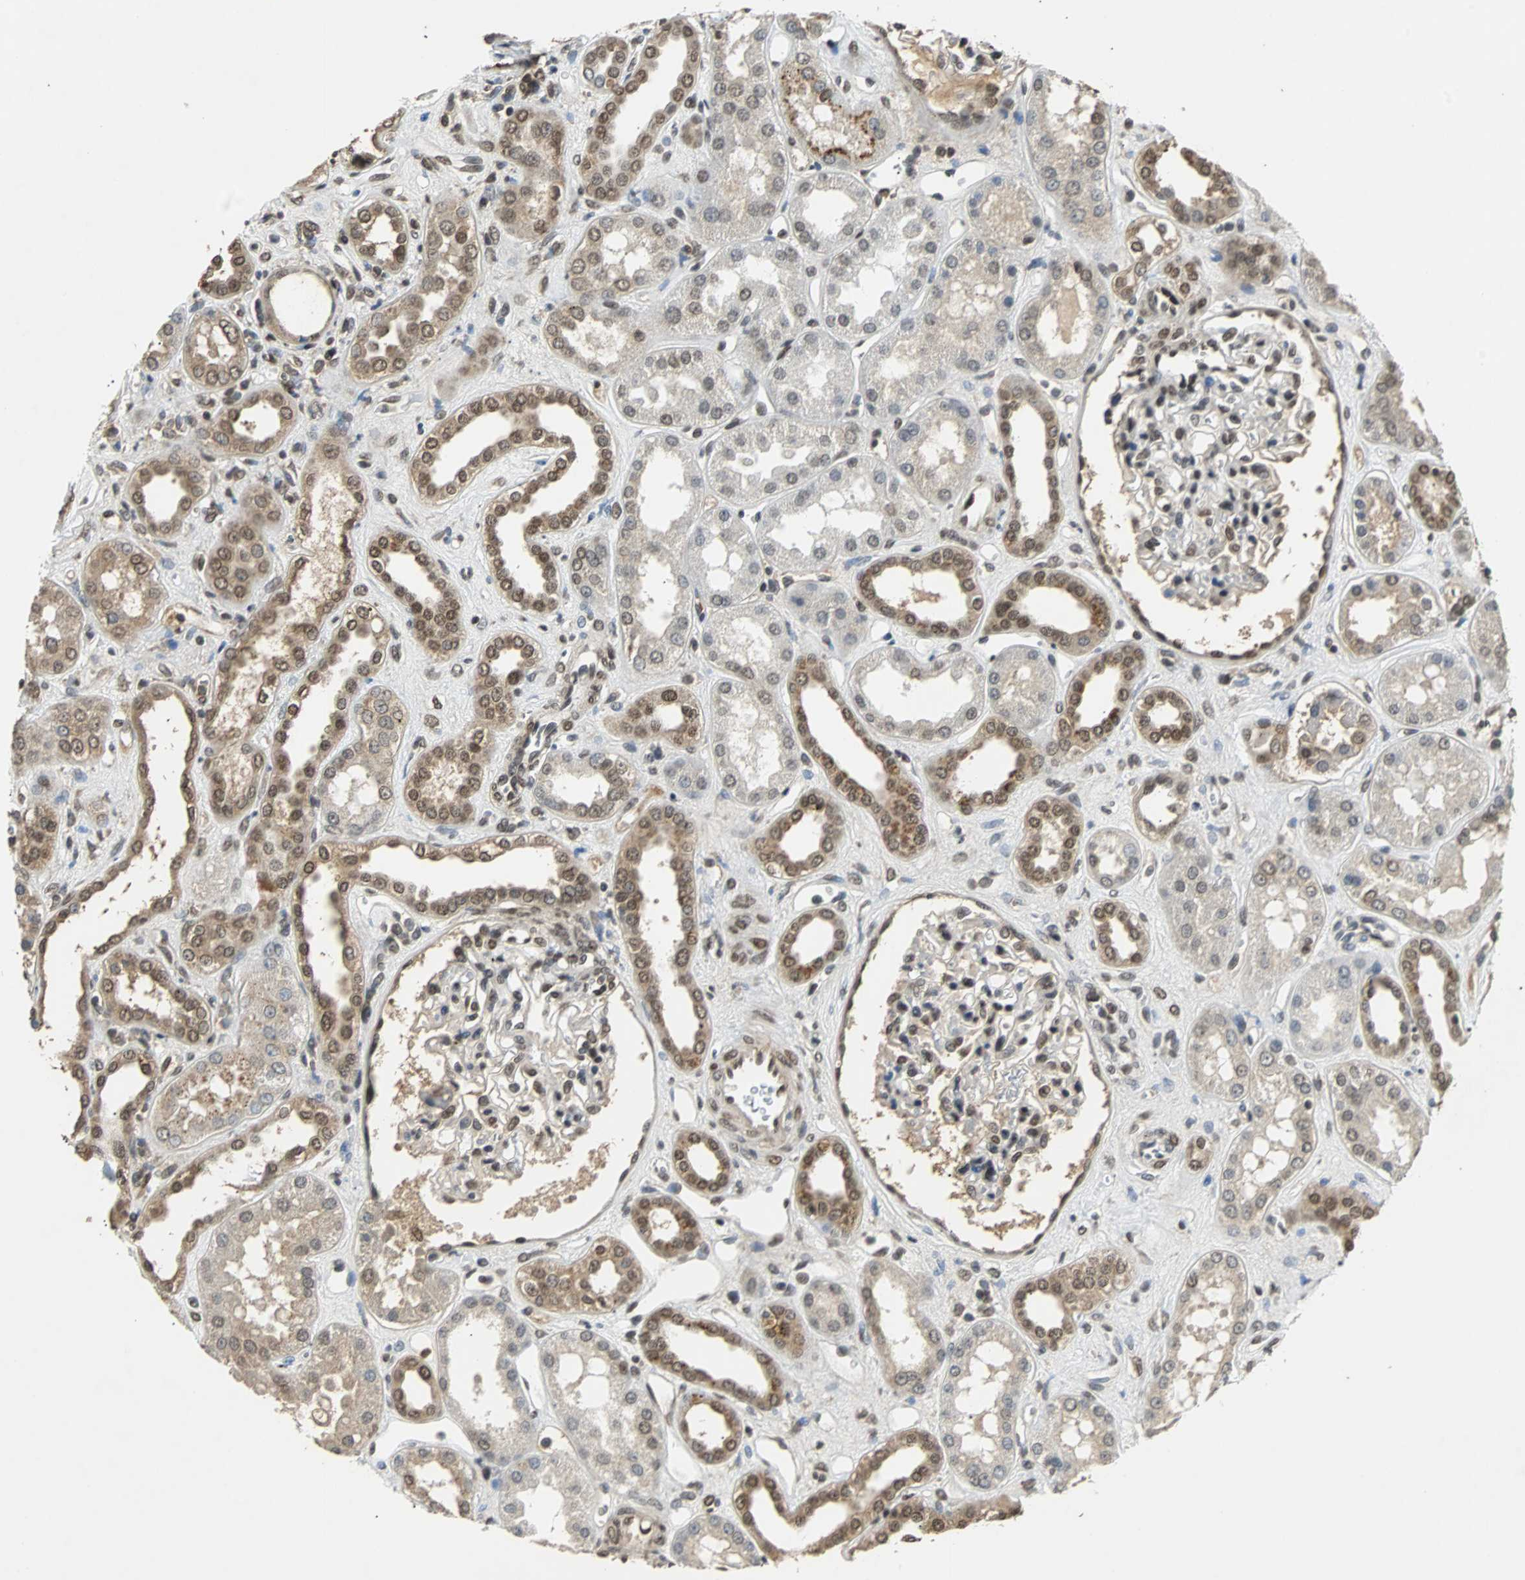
{"staining": {"intensity": "moderate", "quantity": ">75%", "location": "nuclear"}, "tissue": "kidney", "cell_type": "Cells in glomeruli", "image_type": "normal", "snomed": [{"axis": "morphology", "description": "Normal tissue, NOS"}, {"axis": "topography", "description": "Kidney"}], "caption": "Immunohistochemistry histopathology image of benign kidney stained for a protein (brown), which demonstrates medium levels of moderate nuclear staining in approximately >75% of cells in glomeruli.", "gene": "PHC1", "patient": {"sex": "male", "age": 59}}